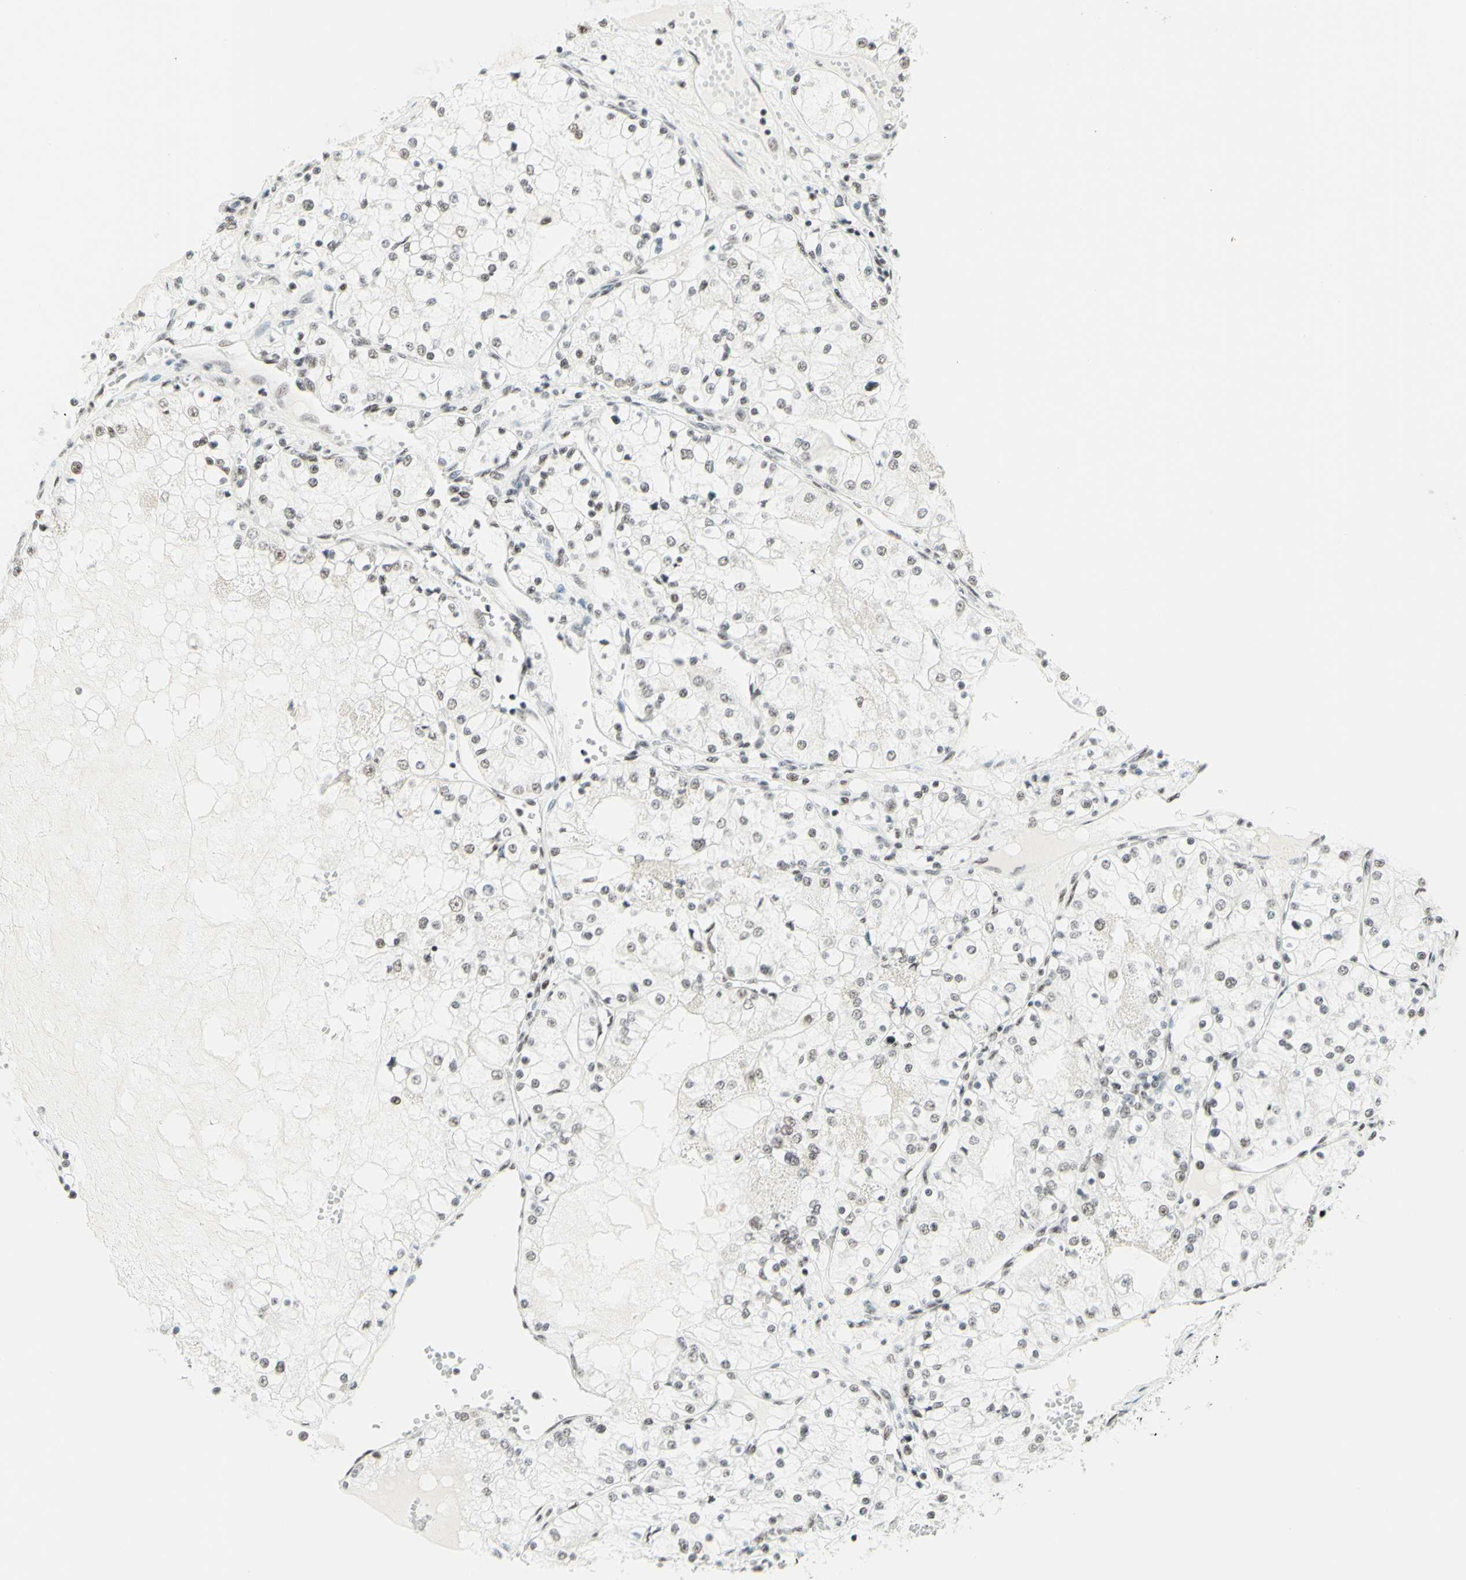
{"staining": {"intensity": "negative", "quantity": "none", "location": "none"}, "tissue": "renal cancer", "cell_type": "Tumor cells", "image_type": "cancer", "snomed": [{"axis": "morphology", "description": "Adenocarcinoma, NOS"}, {"axis": "topography", "description": "Kidney"}], "caption": "An IHC photomicrograph of adenocarcinoma (renal) is shown. There is no staining in tumor cells of adenocarcinoma (renal).", "gene": "WTAP", "patient": {"sex": "male", "age": 68}}